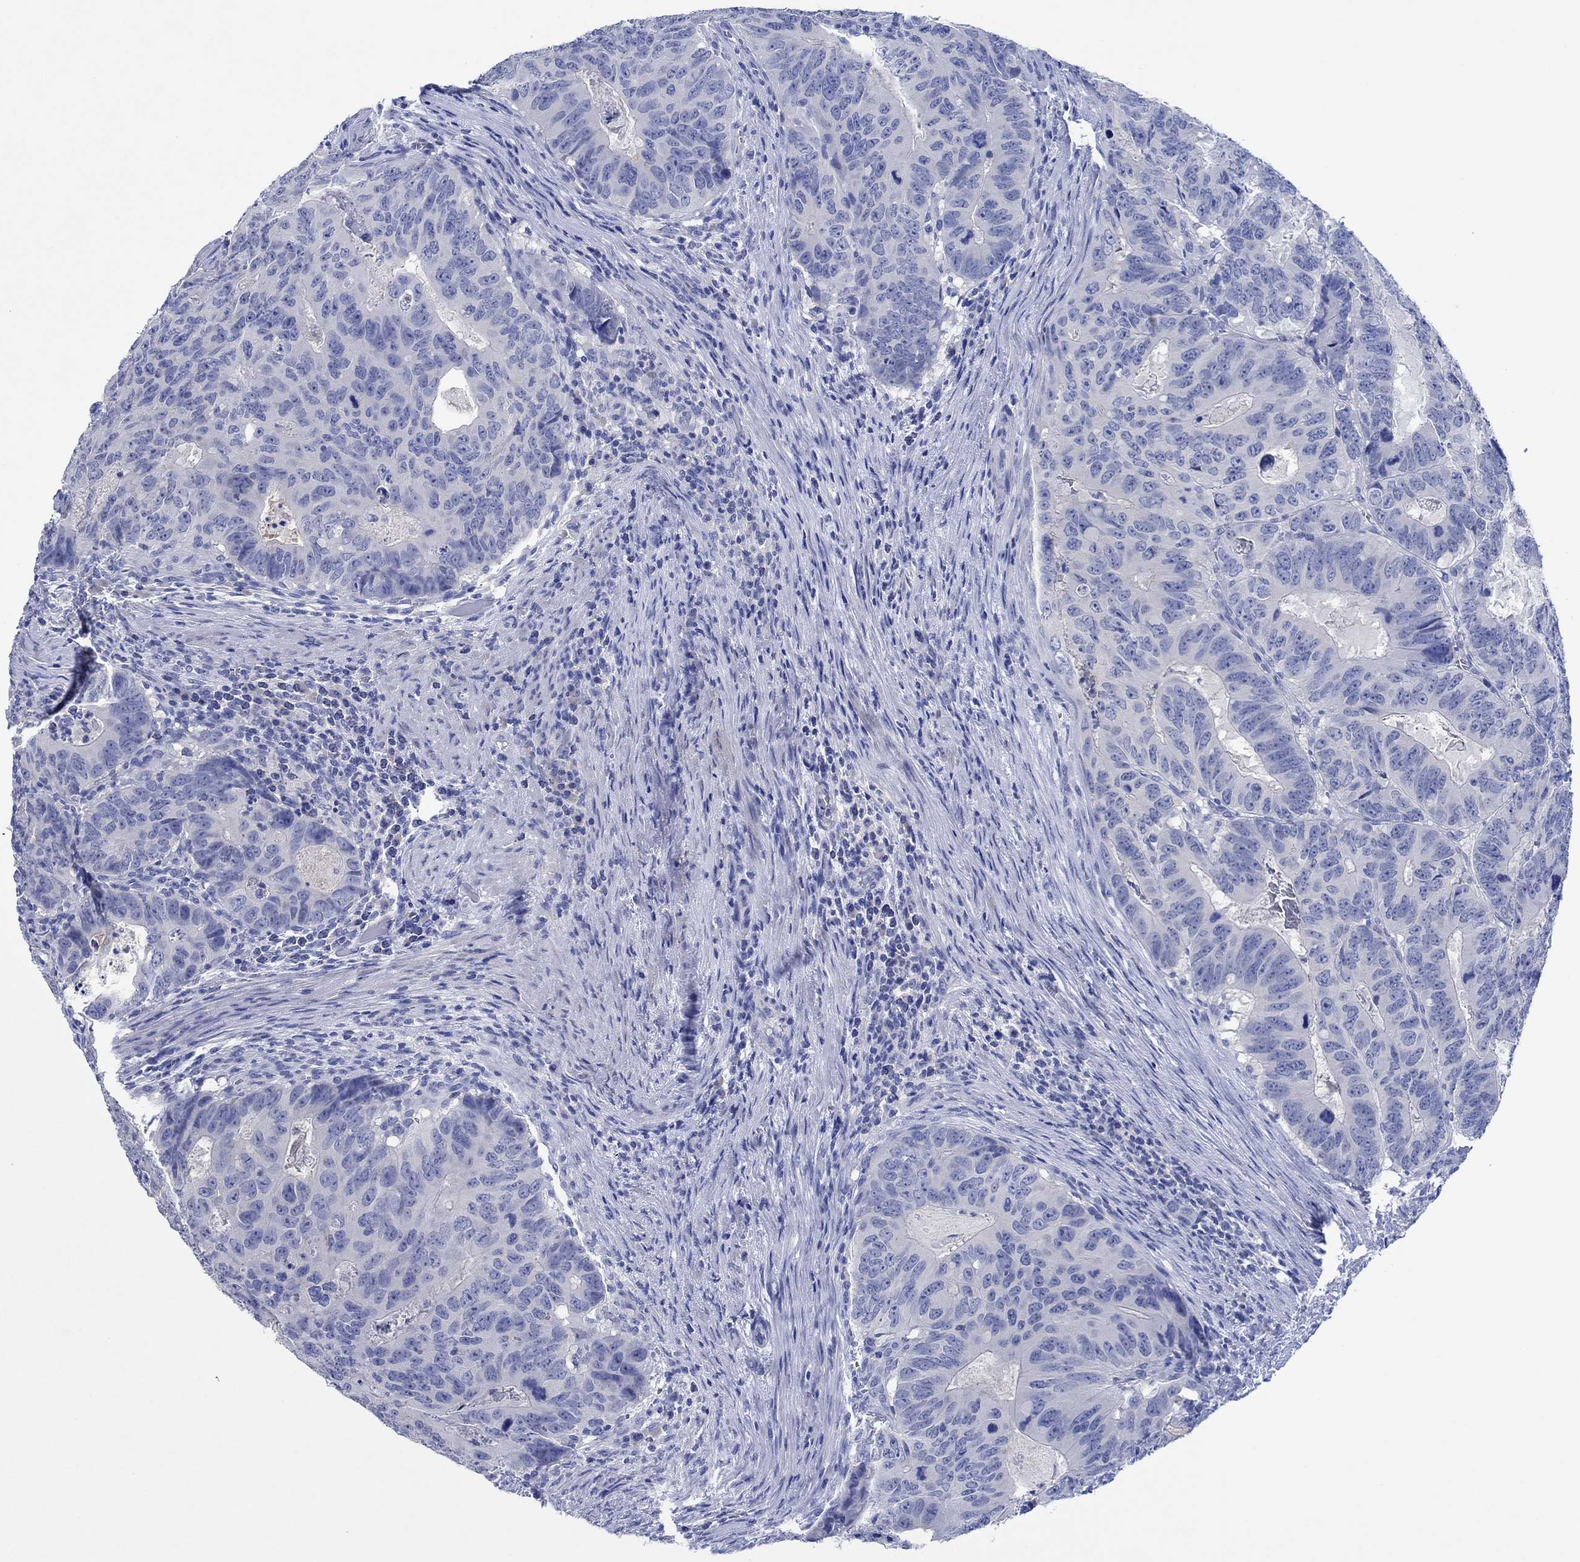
{"staining": {"intensity": "negative", "quantity": "none", "location": "none"}, "tissue": "colorectal cancer", "cell_type": "Tumor cells", "image_type": "cancer", "snomed": [{"axis": "morphology", "description": "Adenocarcinoma, NOS"}, {"axis": "topography", "description": "Colon"}], "caption": "An image of adenocarcinoma (colorectal) stained for a protein demonstrates no brown staining in tumor cells.", "gene": "CPNE6", "patient": {"sex": "male", "age": 79}}